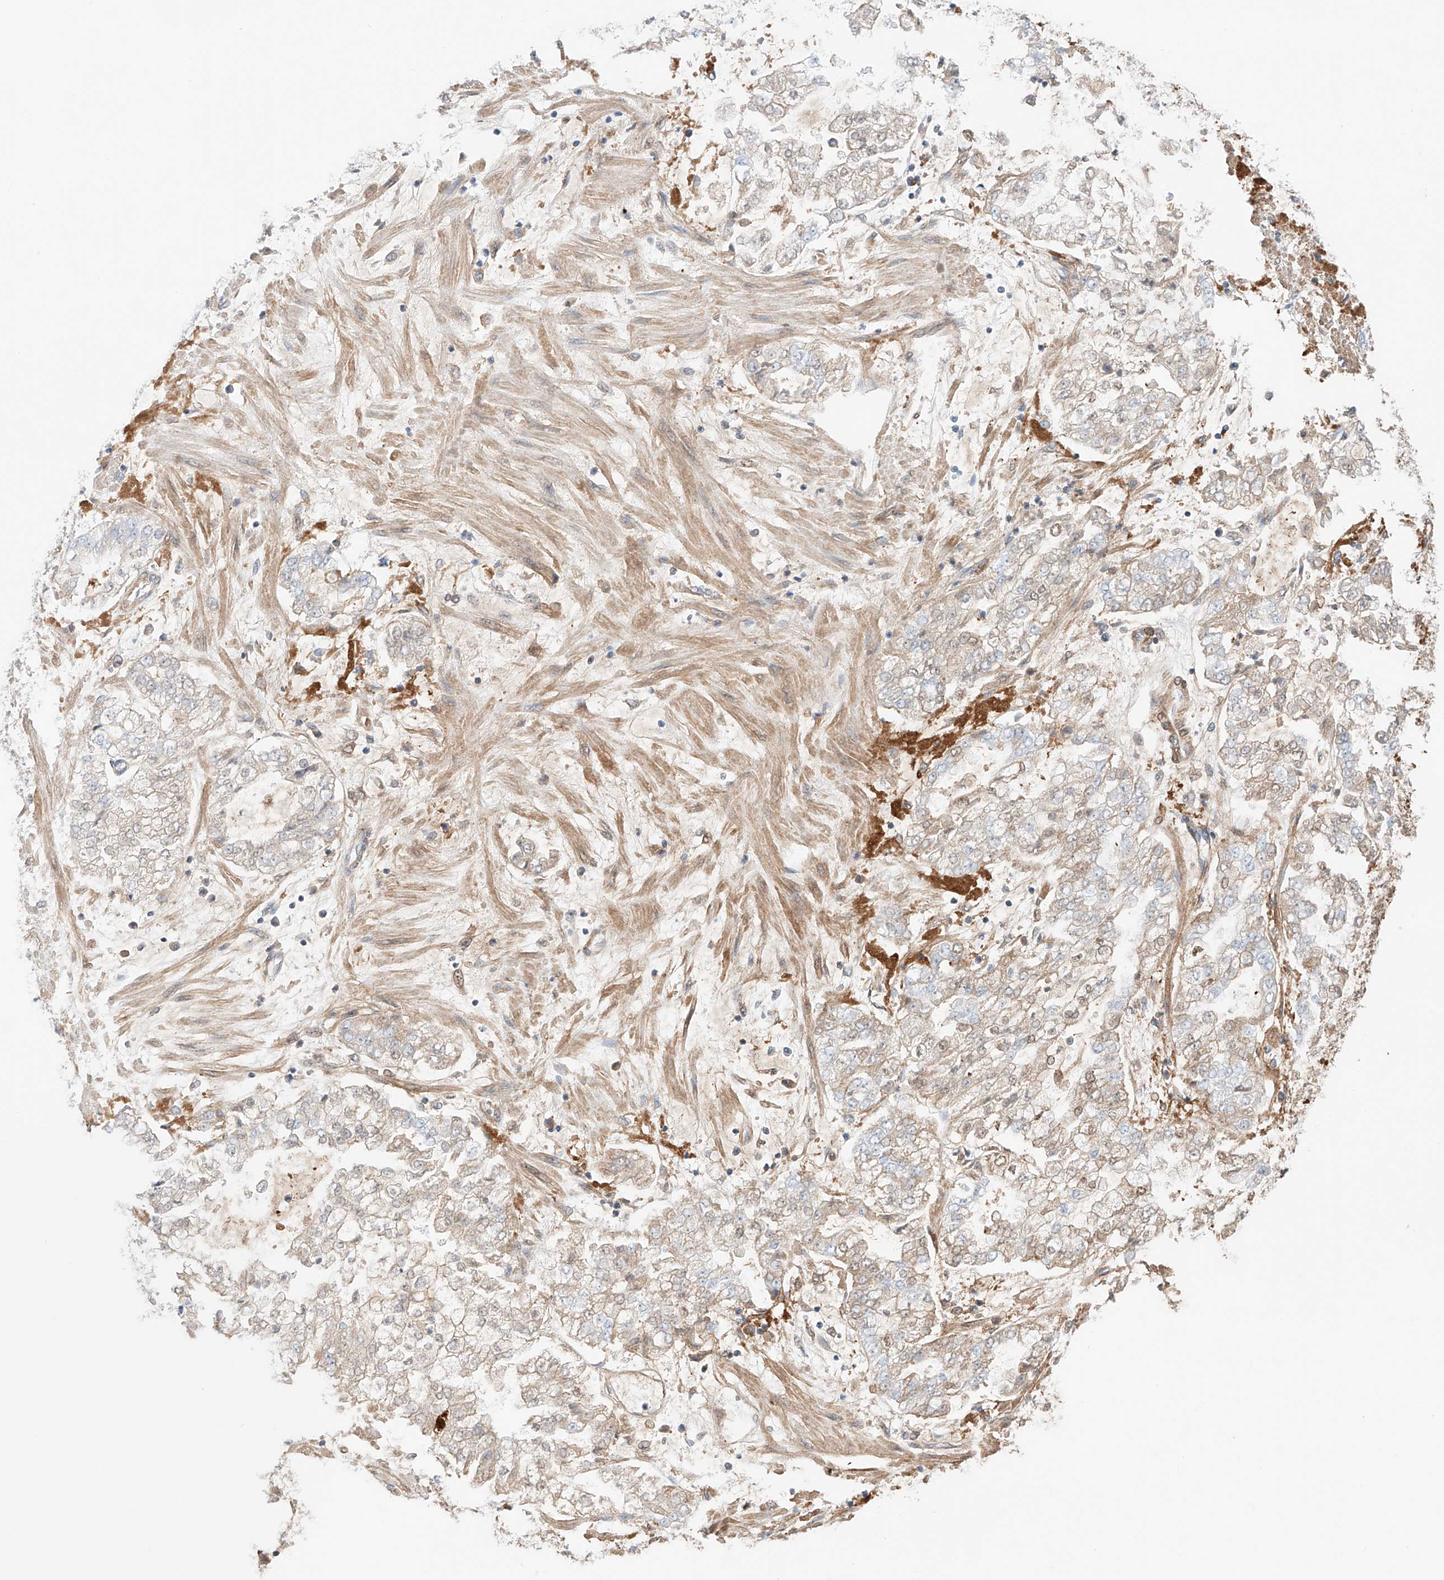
{"staining": {"intensity": "weak", "quantity": "<25%", "location": "cytoplasmic/membranous"}, "tissue": "stomach cancer", "cell_type": "Tumor cells", "image_type": "cancer", "snomed": [{"axis": "morphology", "description": "Adenocarcinoma, NOS"}, {"axis": "topography", "description": "Stomach"}], "caption": "Image shows no protein staining in tumor cells of stomach cancer tissue.", "gene": "PGGT1B", "patient": {"sex": "male", "age": 76}}